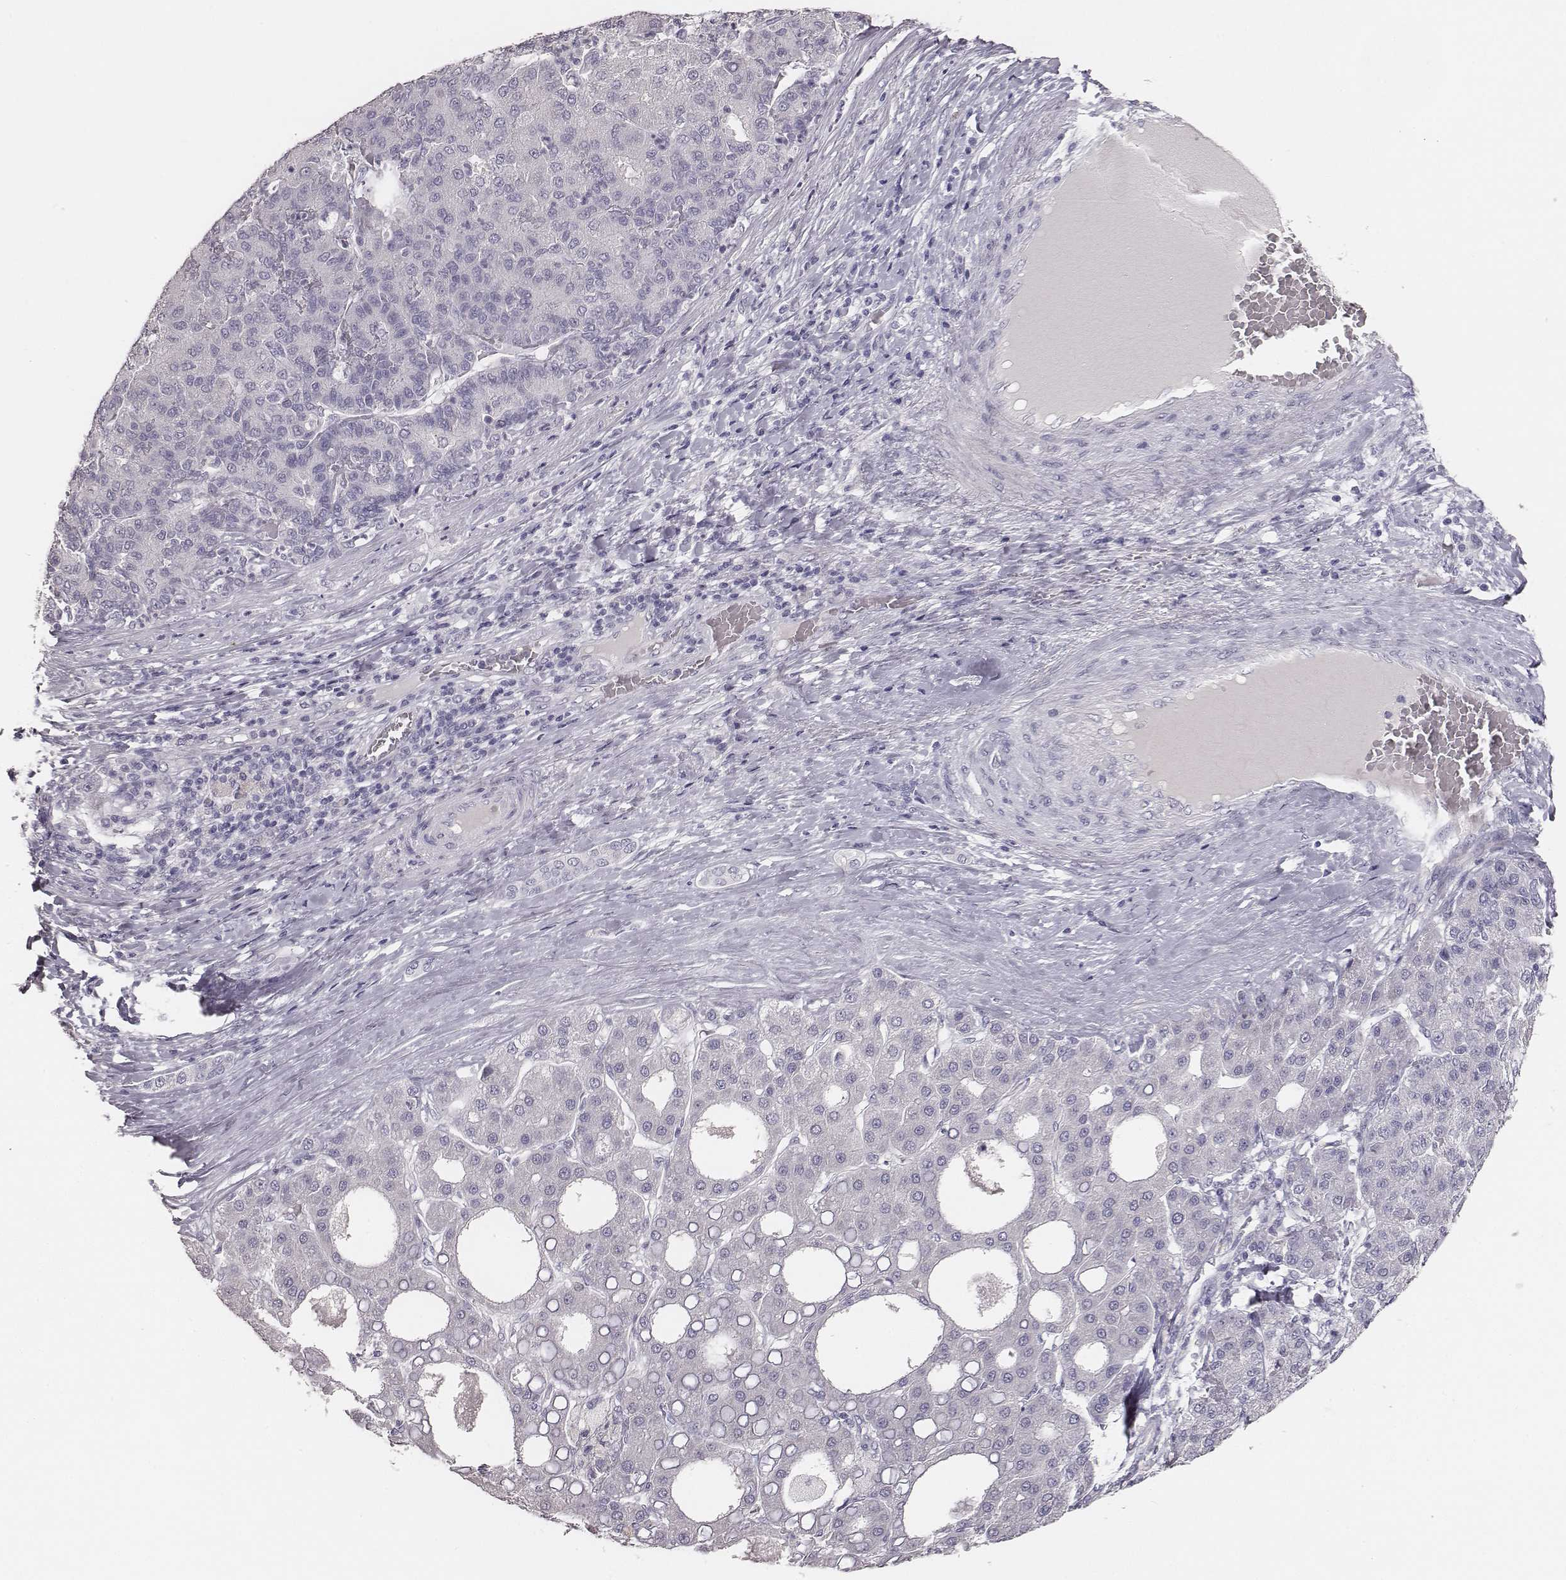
{"staining": {"intensity": "negative", "quantity": "none", "location": "none"}, "tissue": "liver cancer", "cell_type": "Tumor cells", "image_type": "cancer", "snomed": [{"axis": "morphology", "description": "Carcinoma, Hepatocellular, NOS"}, {"axis": "topography", "description": "Liver"}], "caption": "This is an IHC photomicrograph of liver hepatocellular carcinoma. There is no staining in tumor cells.", "gene": "MYH6", "patient": {"sex": "male", "age": 65}}